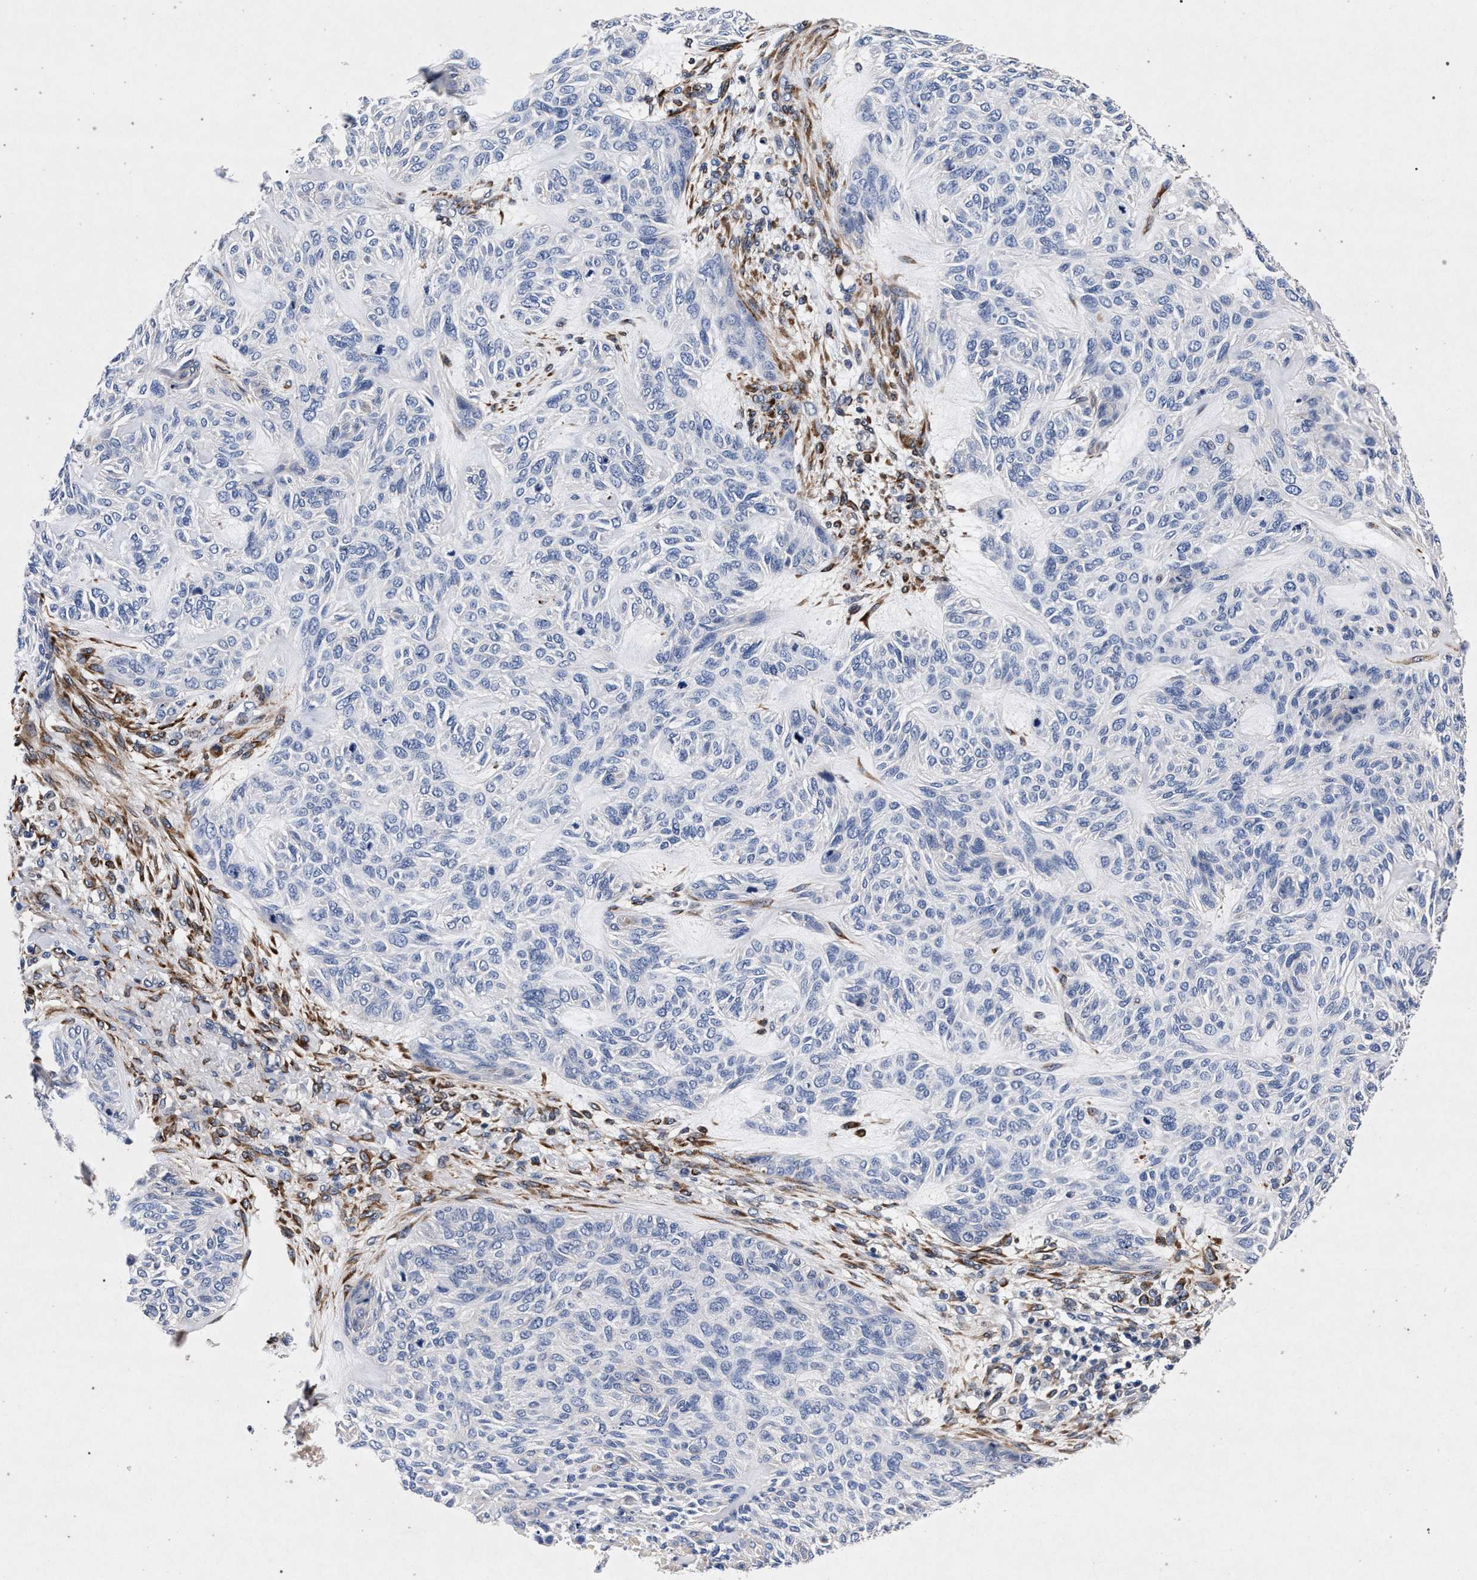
{"staining": {"intensity": "negative", "quantity": "none", "location": "none"}, "tissue": "skin cancer", "cell_type": "Tumor cells", "image_type": "cancer", "snomed": [{"axis": "morphology", "description": "Basal cell carcinoma"}, {"axis": "topography", "description": "Skin"}], "caption": "The image shows no staining of tumor cells in skin basal cell carcinoma.", "gene": "NEK7", "patient": {"sex": "male", "age": 55}}